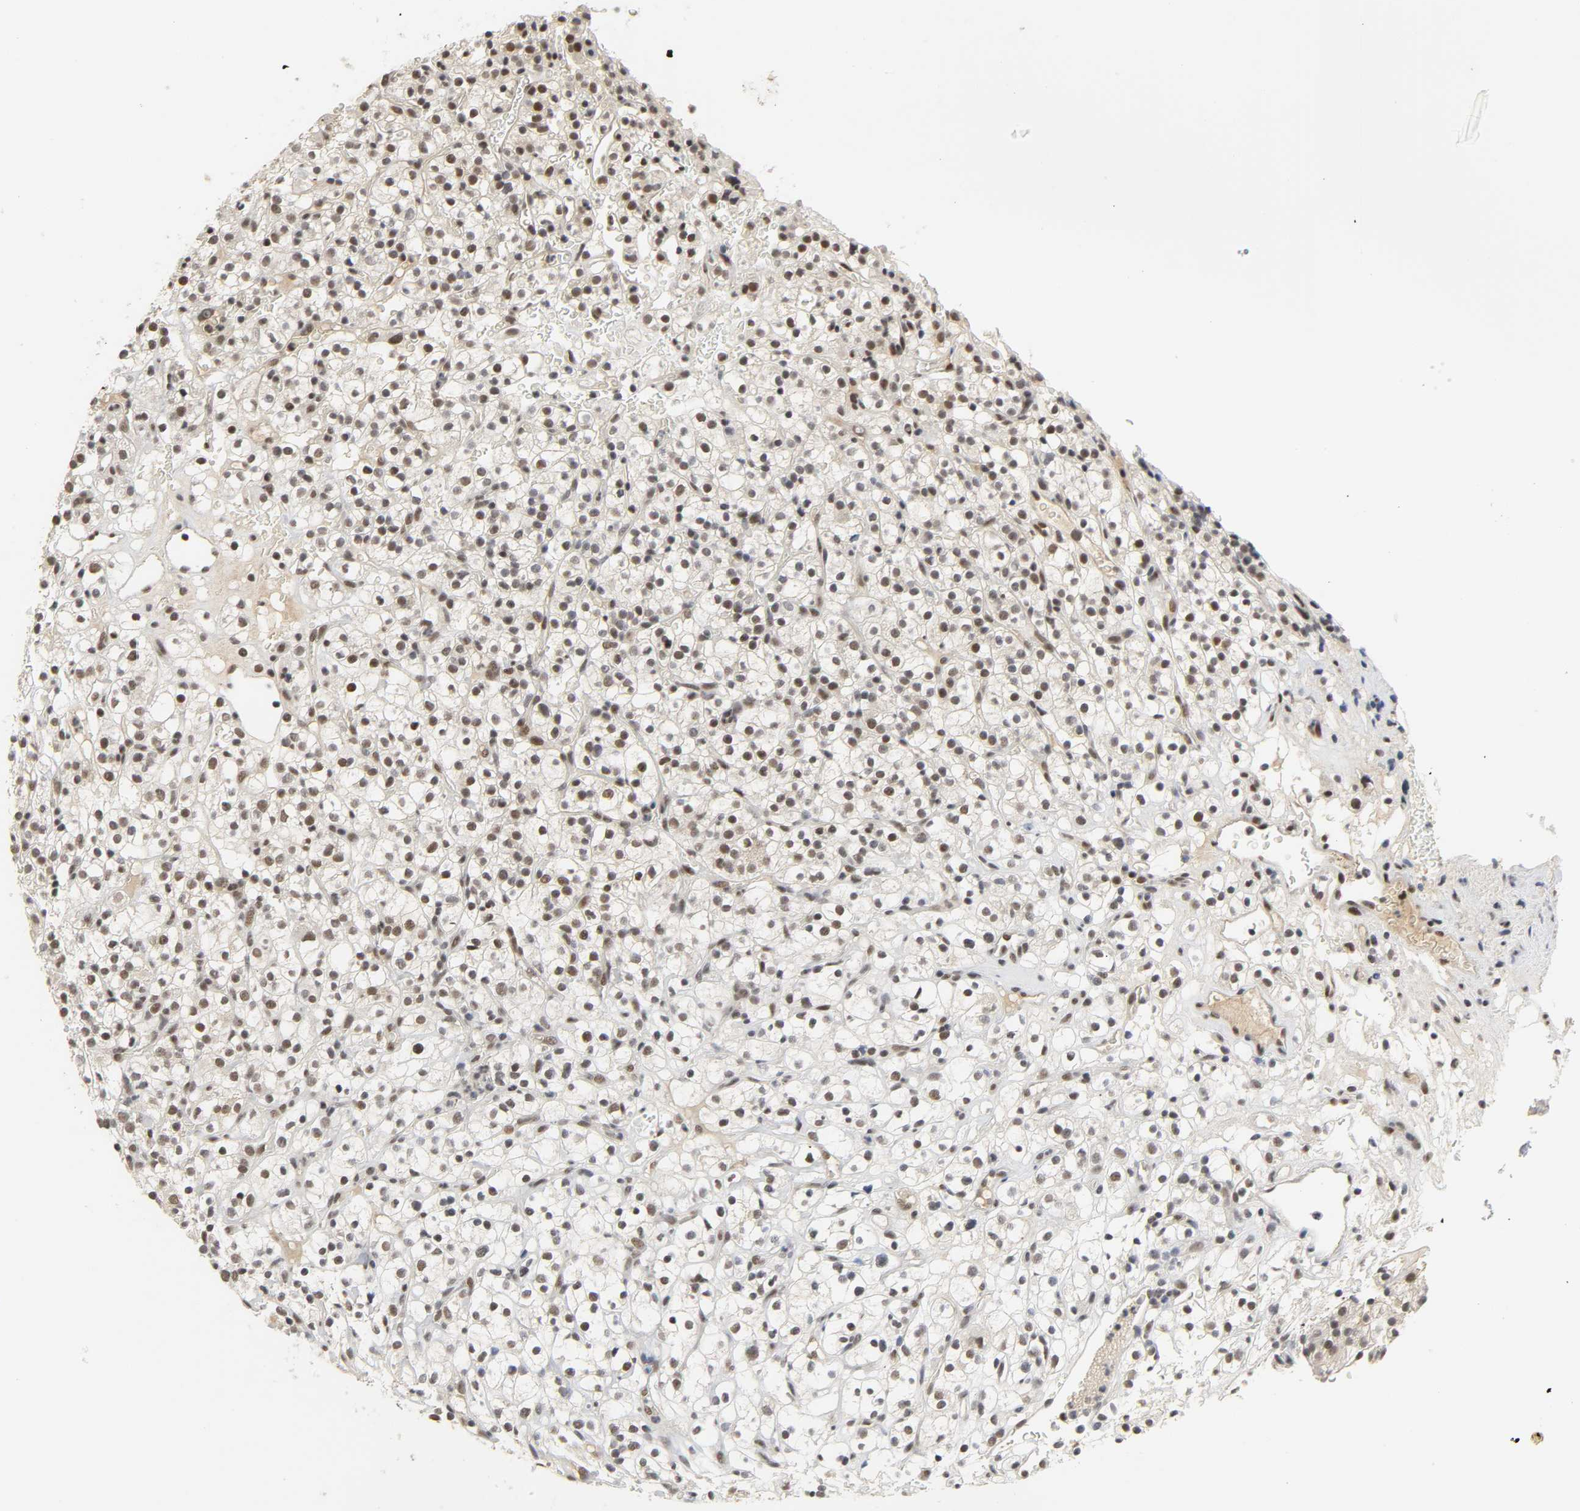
{"staining": {"intensity": "moderate", "quantity": ">75%", "location": "nuclear"}, "tissue": "renal cancer", "cell_type": "Tumor cells", "image_type": "cancer", "snomed": [{"axis": "morphology", "description": "Normal tissue, NOS"}, {"axis": "morphology", "description": "Adenocarcinoma, NOS"}, {"axis": "topography", "description": "Kidney"}], "caption": "A micrograph of human renal adenocarcinoma stained for a protein reveals moderate nuclear brown staining in tumor cells.", "gene": "NCOA6", "patient": {"sex": "female", "age": 72}}